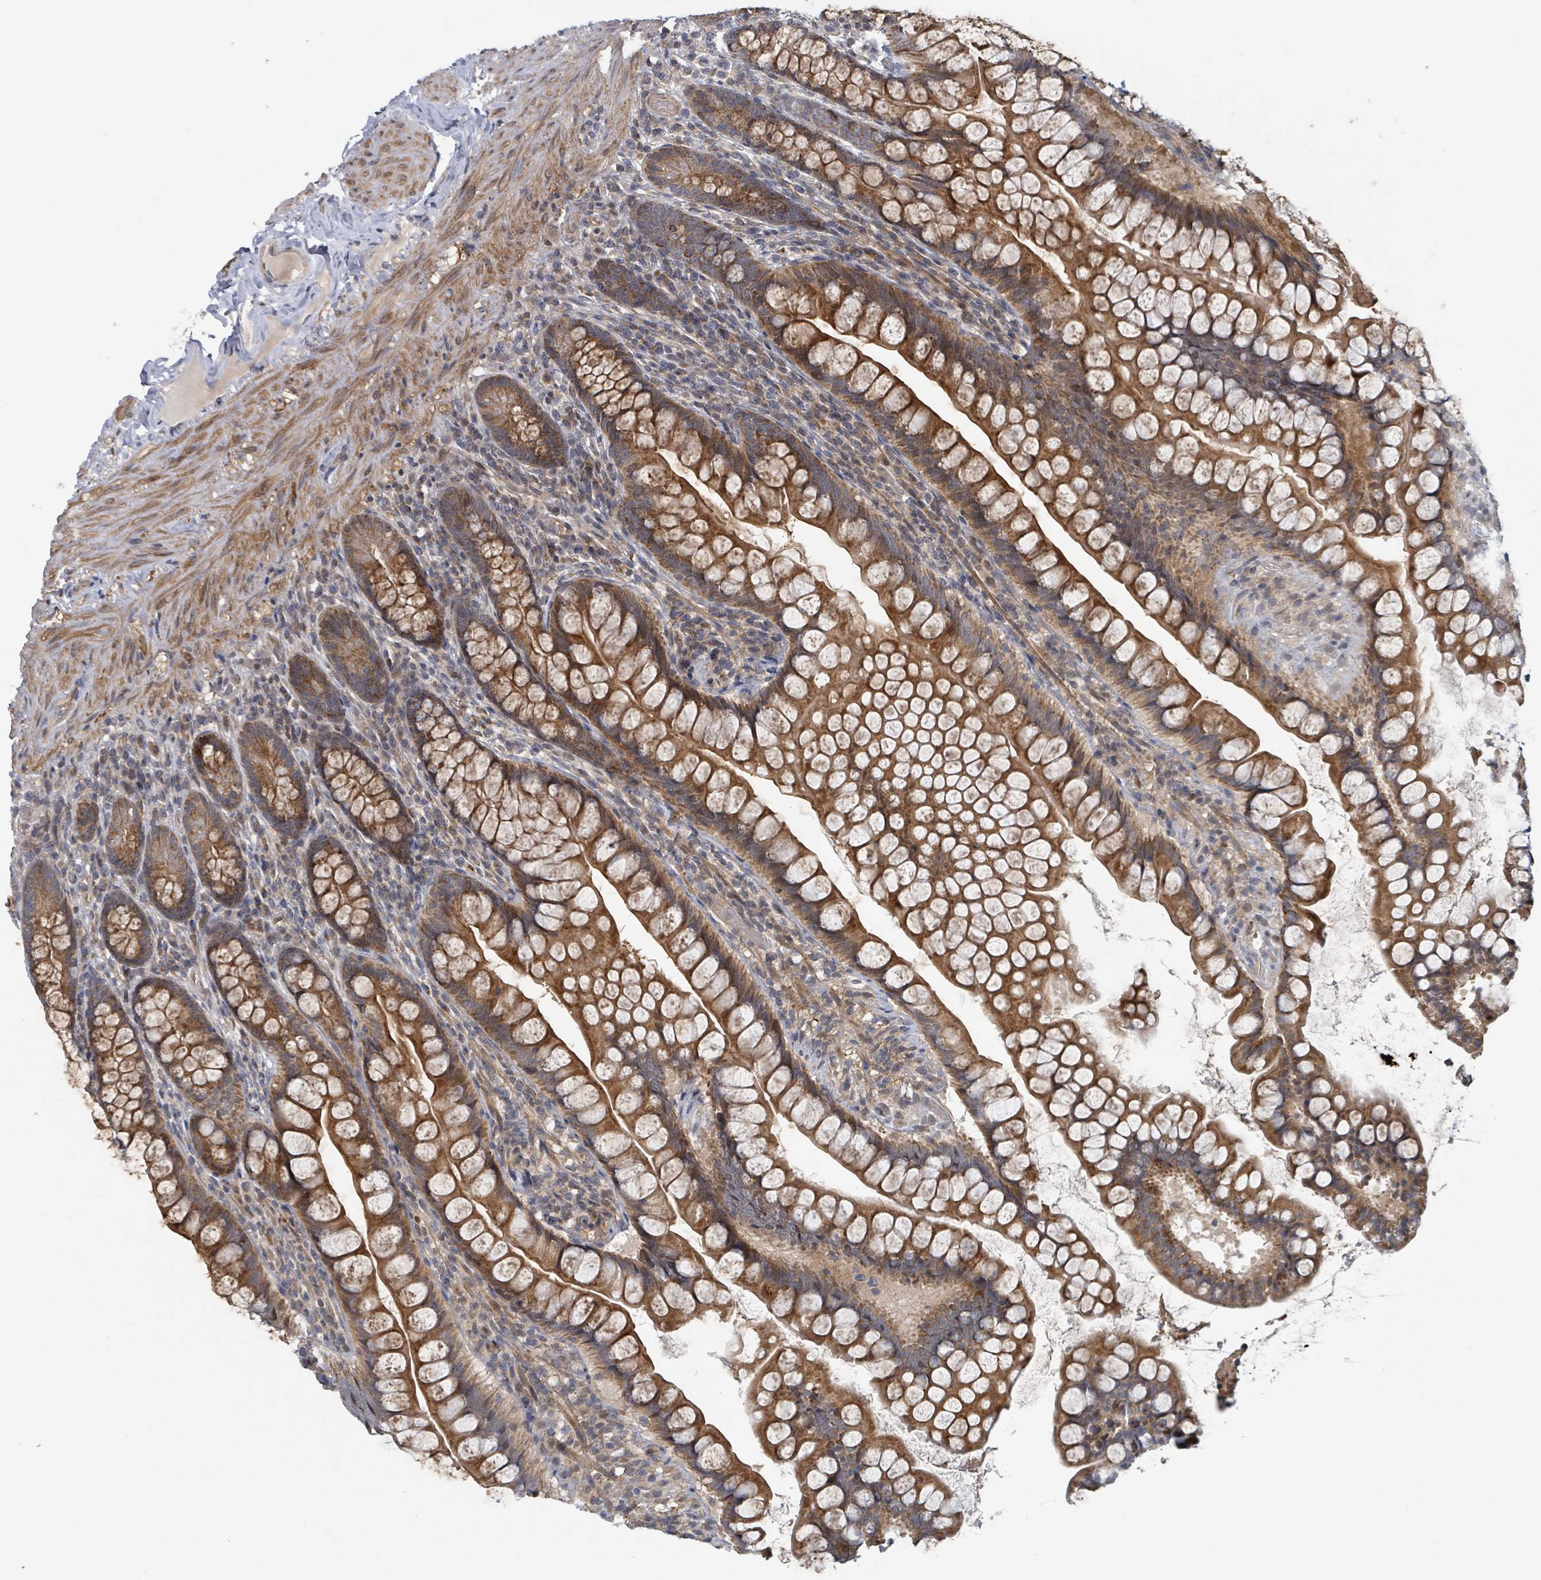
{"staining": {"intensity": "strong", "quantity": ">75%", "location": "cytoplasmic/membranous"}, "tissue": "small intestine", "cell_type": "Glandular cells", "image_type": "normal", "snomed": [{"axis": "morphology", "description": "Normal tissue, NOS"}, {"axis": "topography", "description": "Small intestine"}], "caption": "High-magnification brightfield microscopy of unremarkable small intestine stained with DAB (brown) and counterstained with hematoxylin (blue). glandular cells exhibit strong cytoplasmic/membranous staining is identified in approximately>75% of cells.", "gene": "HIVEP1", "patient": {"sex": "male", "age": 70}}